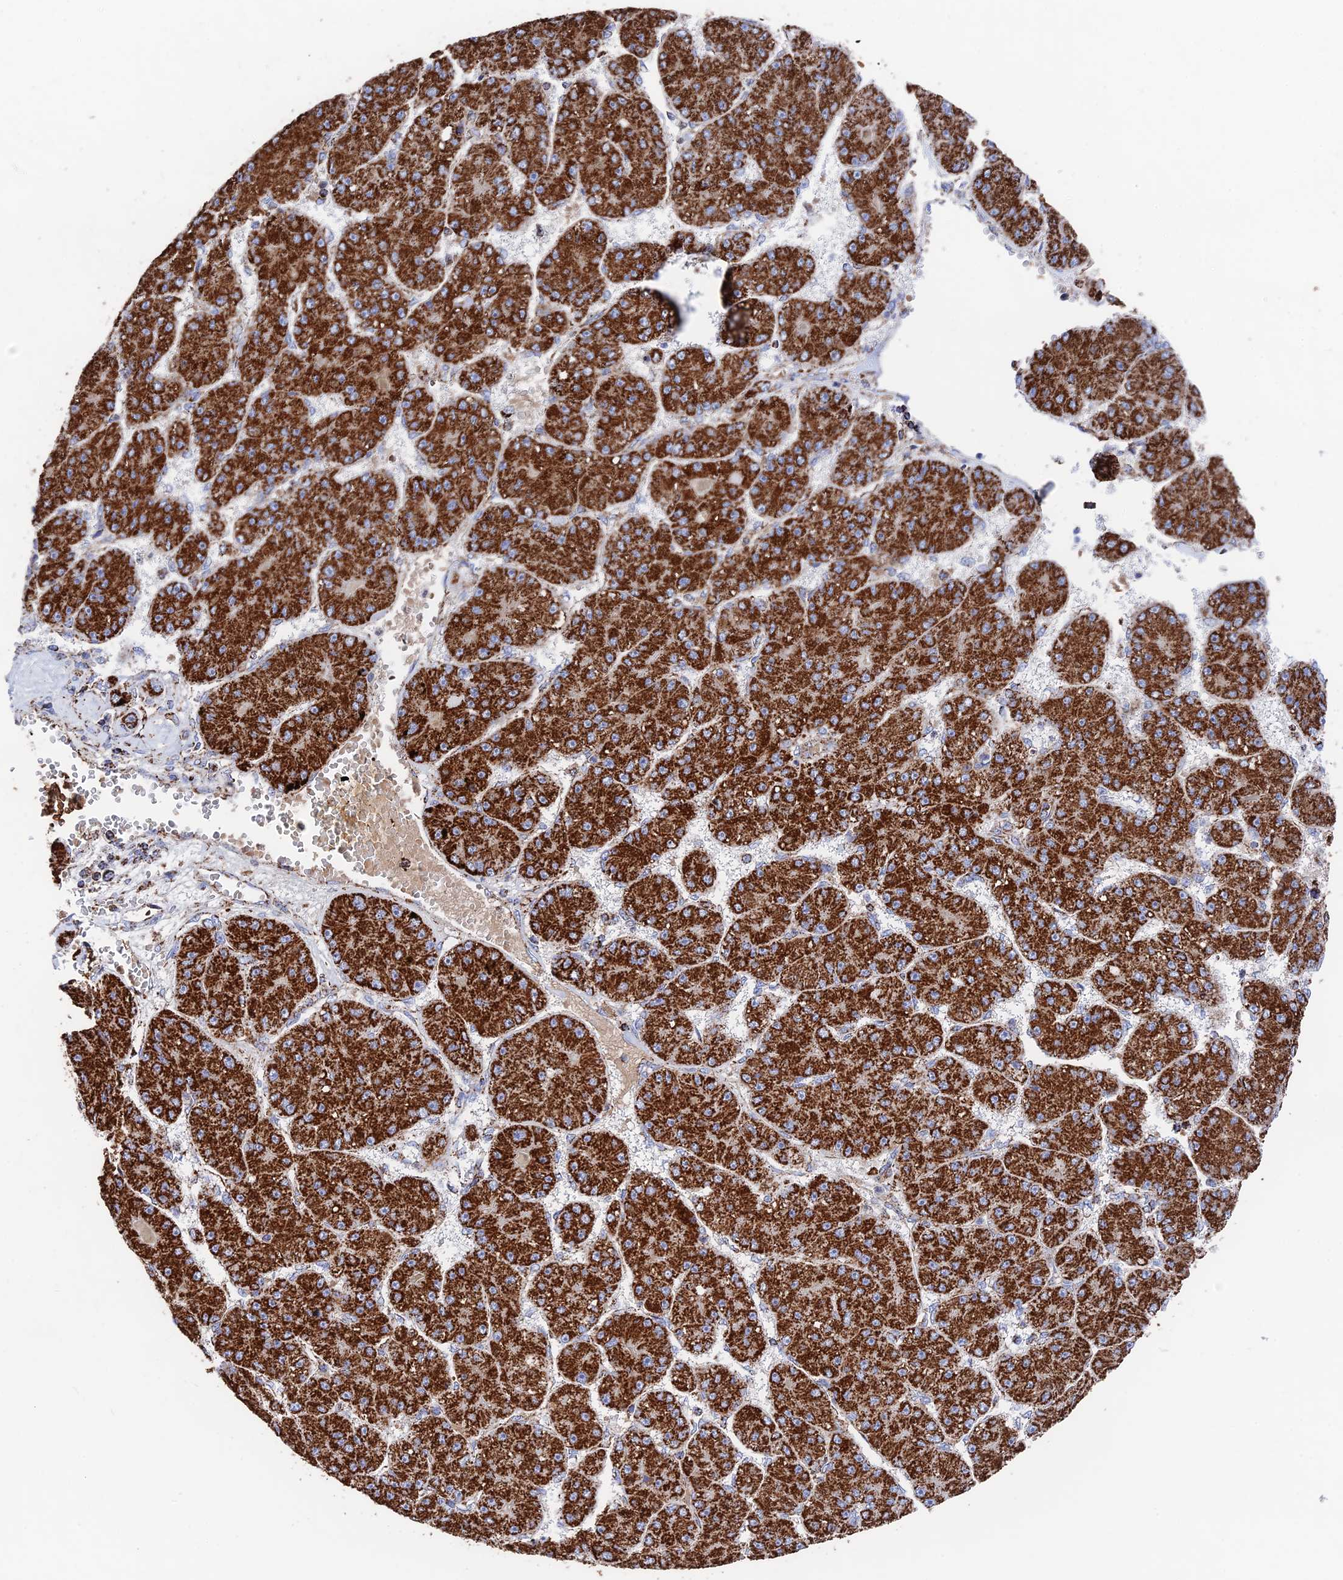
{"staining": {"intensity": "strong", "quantity": ">75%", "location": "cytoplasmic/membranous"}, "tissue": "liver cancer", "cell_type": "Tumor cells", "image_type": "cancer", "snomed": [{"axis": "morphology", "description": "Carcinoma, Hepatocellular, NOS"}, {"axis": "topography", "description": "Liver"}], "caption": "Immunohistochemical staining of human liver cancer (hepatocellular carcinoma) shows strong cytoplasmic/membranous protein staining in approximately >75% of tumor cells.", "gene": "HAUS8", "patient": {"sex": "male", "age": 67}}